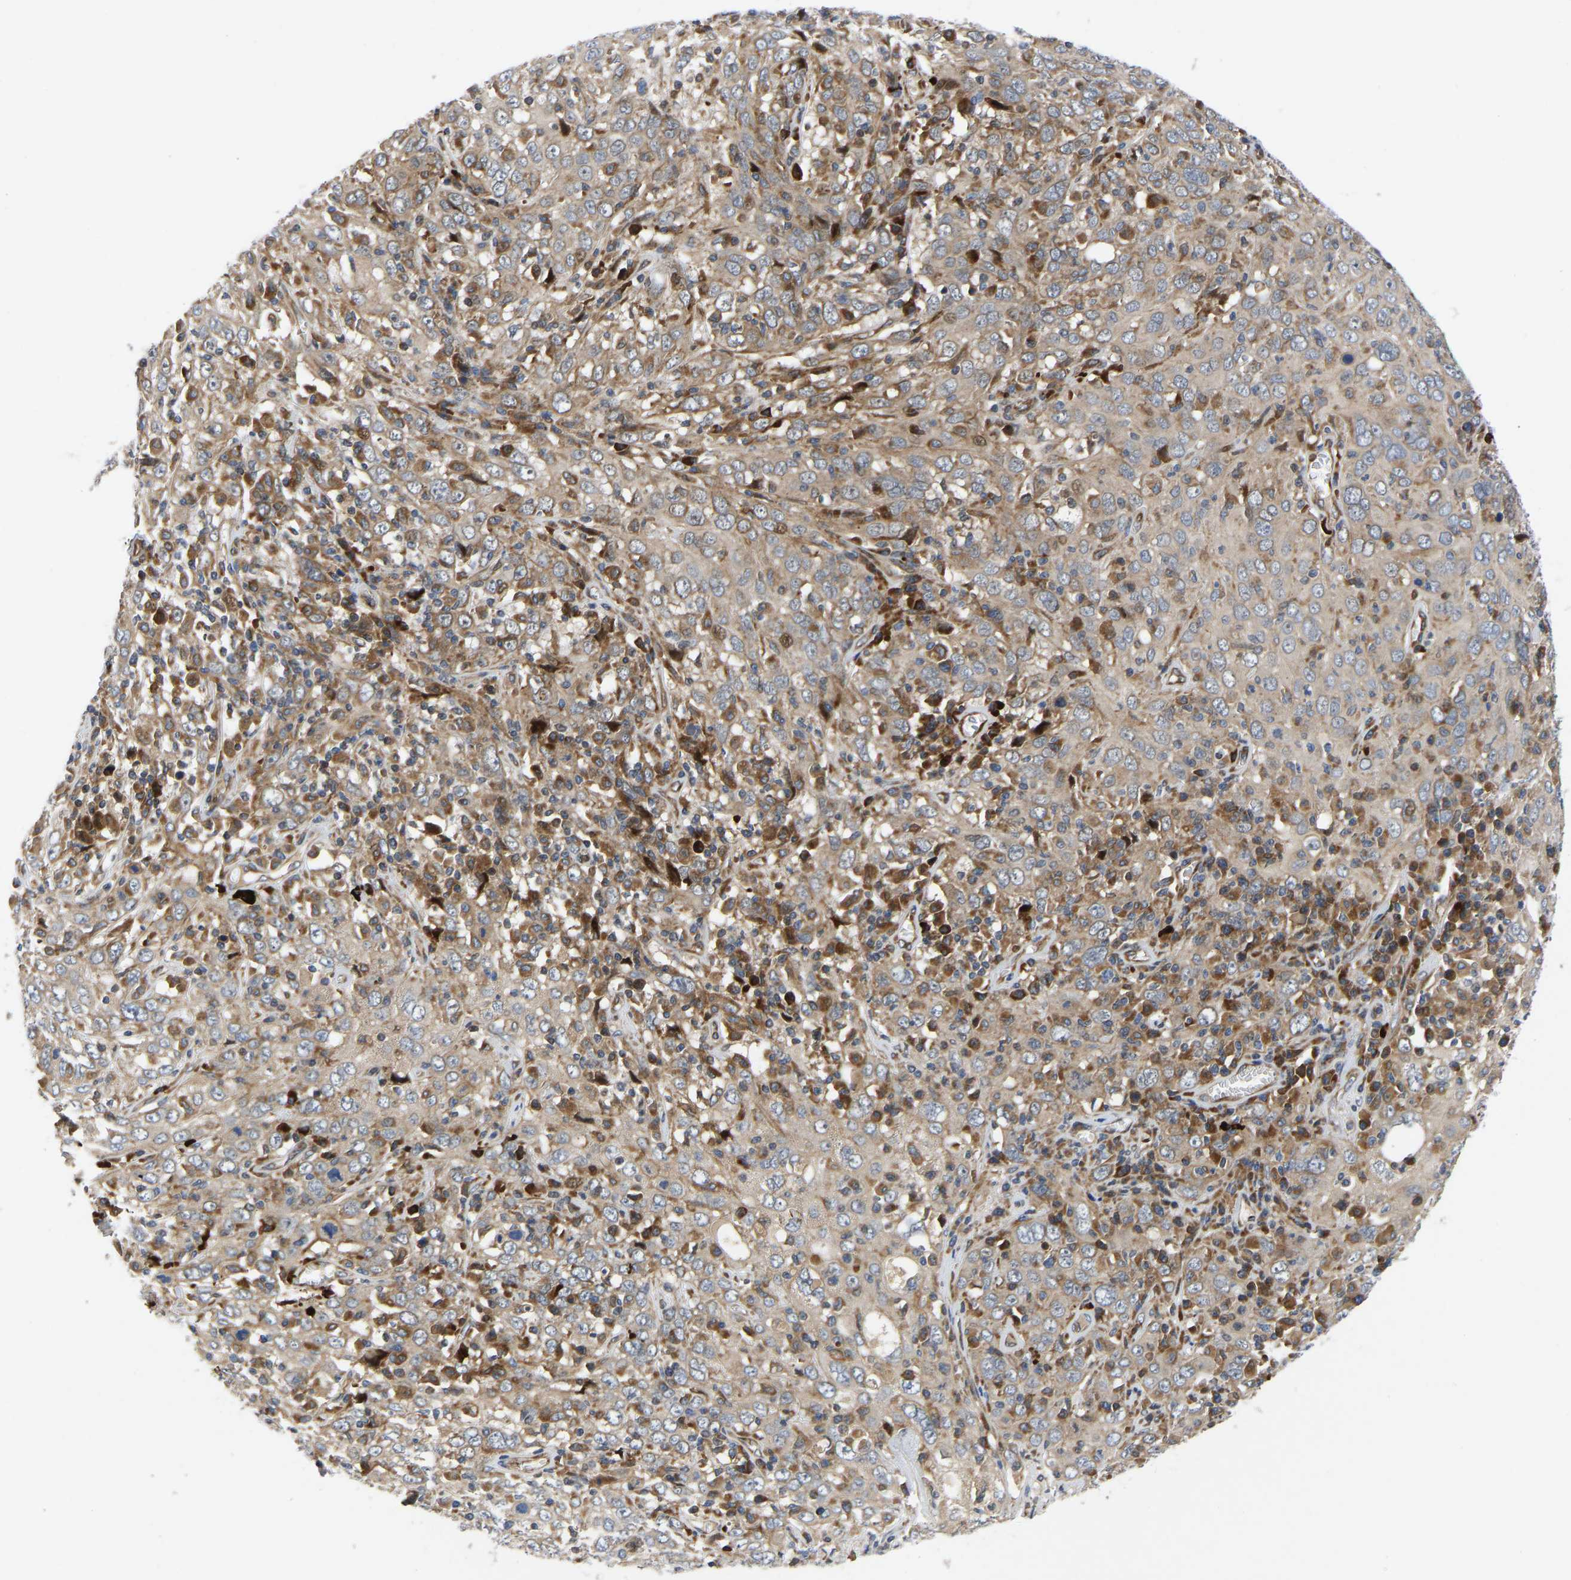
{"staining": {"intensity": "weak", "quantity": ">75%", "location": "cytoplasmic/membranous"}, "tissue": "cervical cancer", "cell_type": "Tumor cells", "image_type": "cancer", "snomed": [{"axis": "morphology", "description": "Squamous cell carcinoma, NOS"}, {"axis": "topography", "description": "Cervix"}], "caption": "Immunohistochemical staining of human cervical squamous cell carcinoma reveals low levels of weak cytoplasmic/membranous expression in about >75% of tumor cells.", "gene": "TMEM38B", "patient": {"sex": "female", "age": 46}}